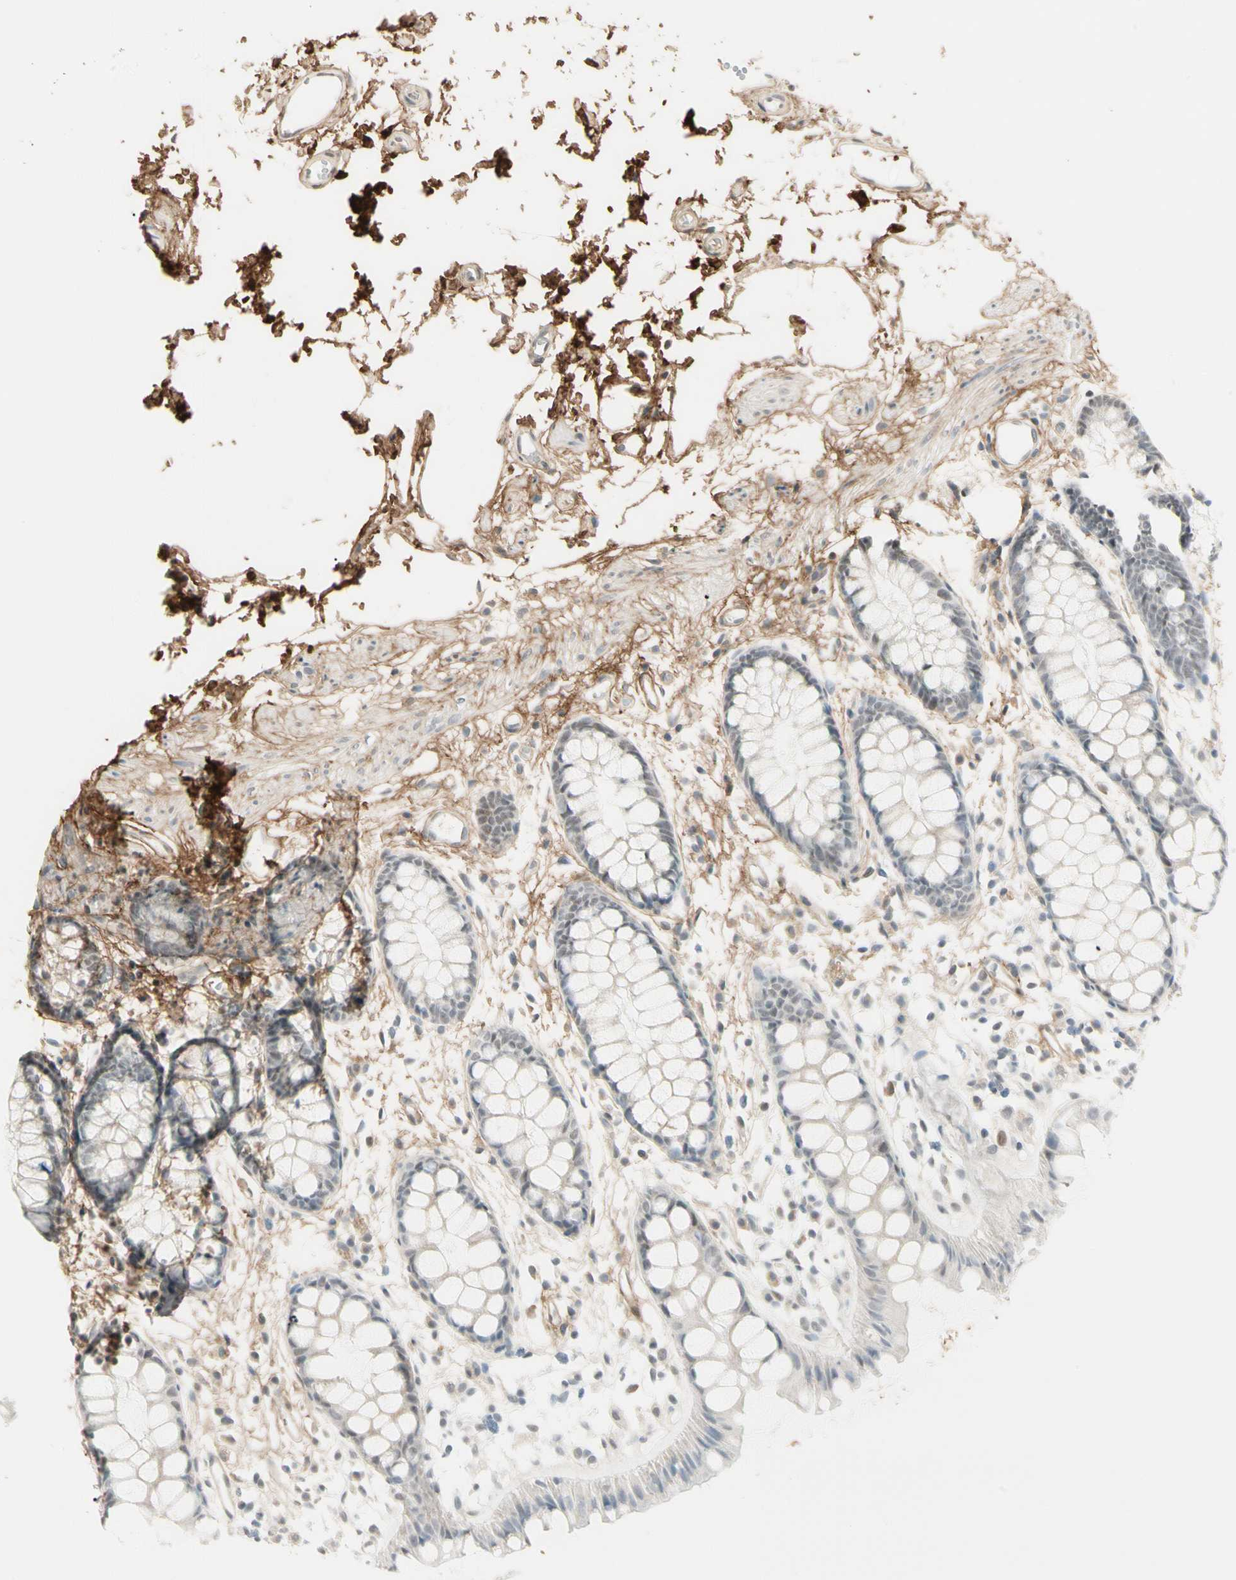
{"staining": {"intensity": "weak", "quantity": "<25%", "location": "nuclear"}, "tissue": "rectum", "cell_type": "Glandular cells", "image_type": "normal", "snomed": [{"axis": "morphology", "description": "Normal tissue, NOS"}, {"axis": "topography", "description": "Rectum"}], "caption": "Rectum stained for a protein using IHC exhibits no expression glandular cells.", "gene": "ASPN", "patient": {"sex": "female", "age": 66}}